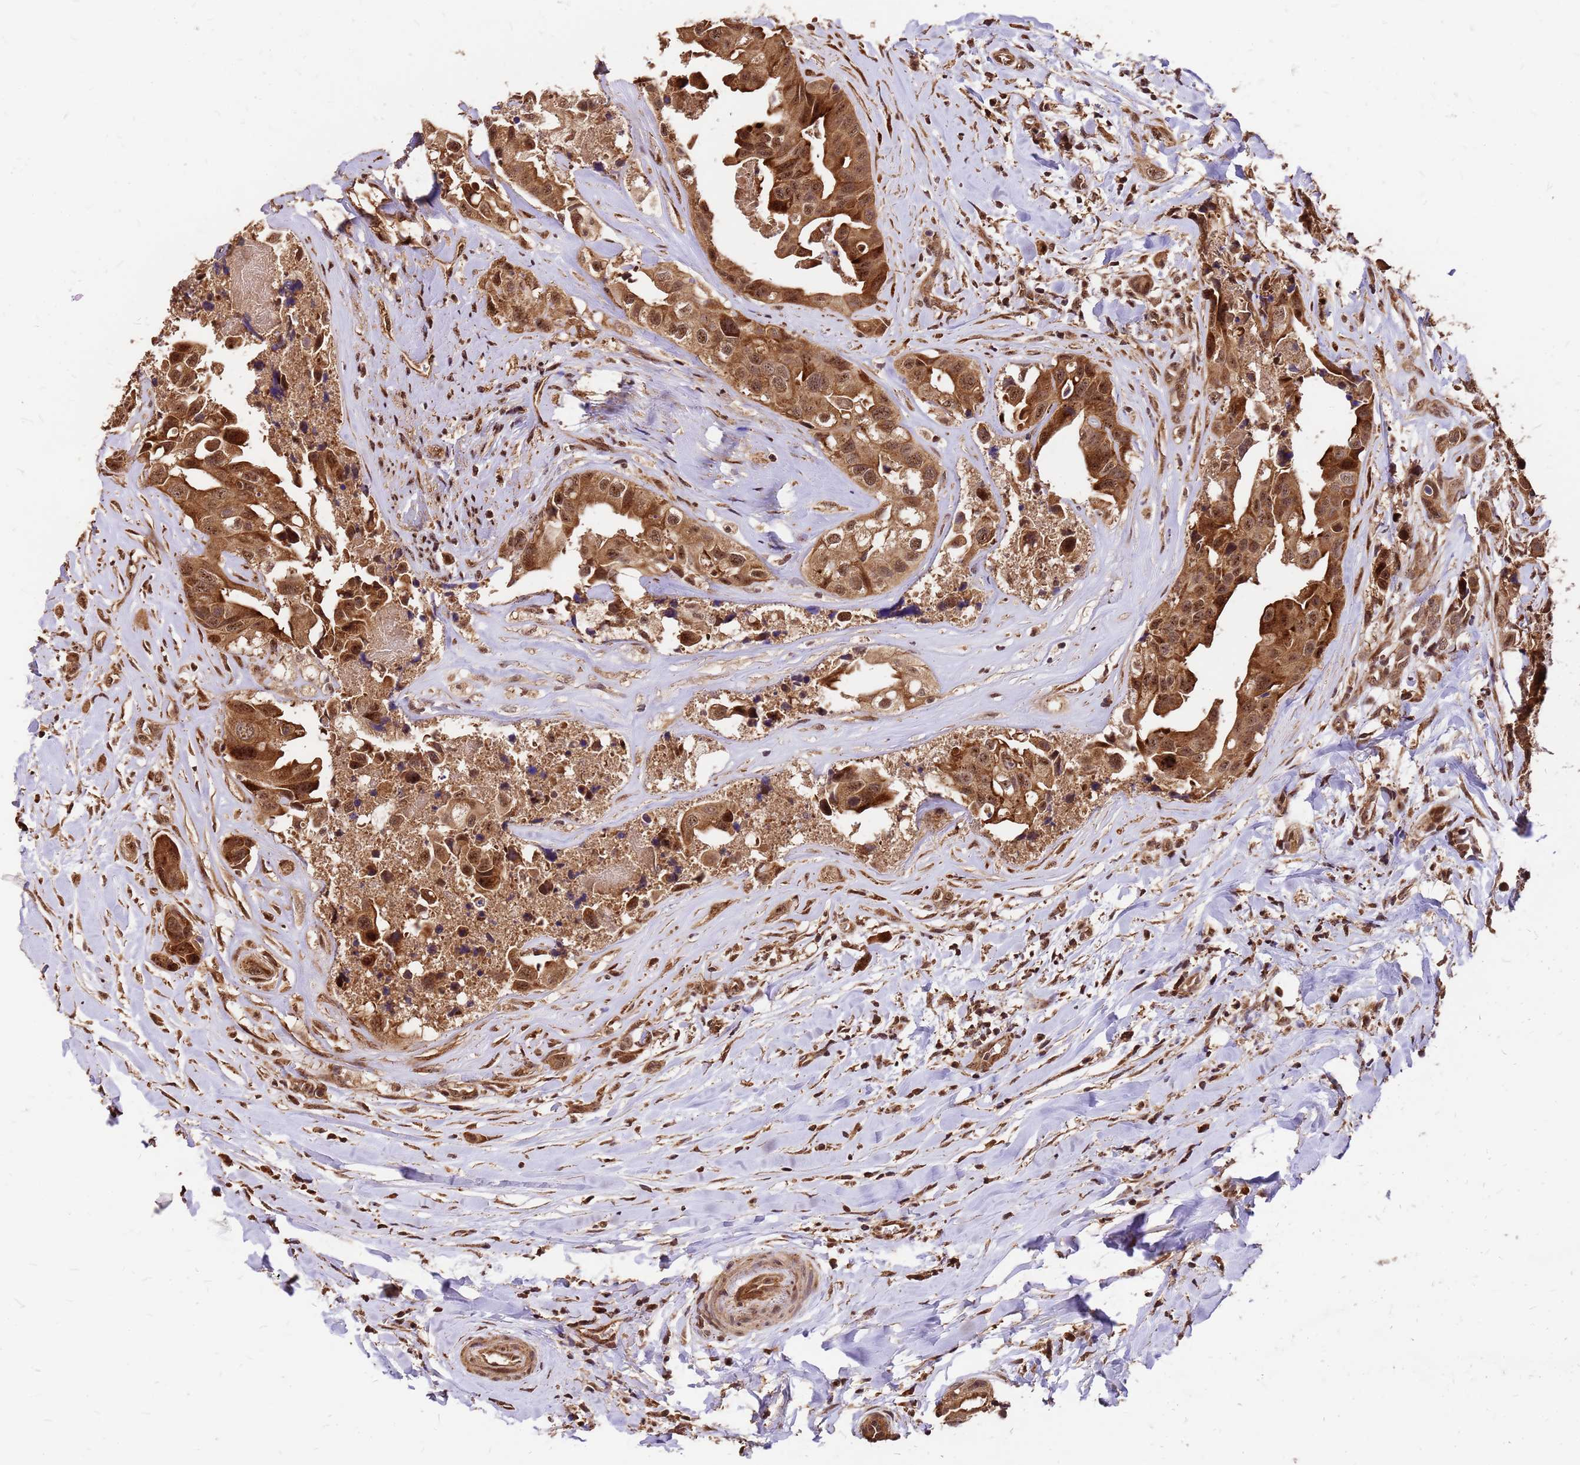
{"staining": {"intensity": "strong", "quantity": ">75%", "location": "cytoplasmic/membranous,nuclear"}, "tissue": "head and neck cancer", "cell_type": "Tumor cells", "image_type": "cancer", "snomed": [{"axis": "morphology", "description": "Adenocarcinoma, NOS"}, {"axis": "morphology", "description": "Adenocarcinoma, metastatic, NOS"}, {"axis": "topography", "description": "Head-Neck"}], "caption": "IHC micrograph of head and neck cancer (adenocarcinoma) stained for a protein (brown), which demonstrates high levels of strong cytoplasmic/membranous and nuclear staining in approximately >75% of tumor cells.", "gene": "GPATCH8", "patient": {"sex": "male", "age": 75}}